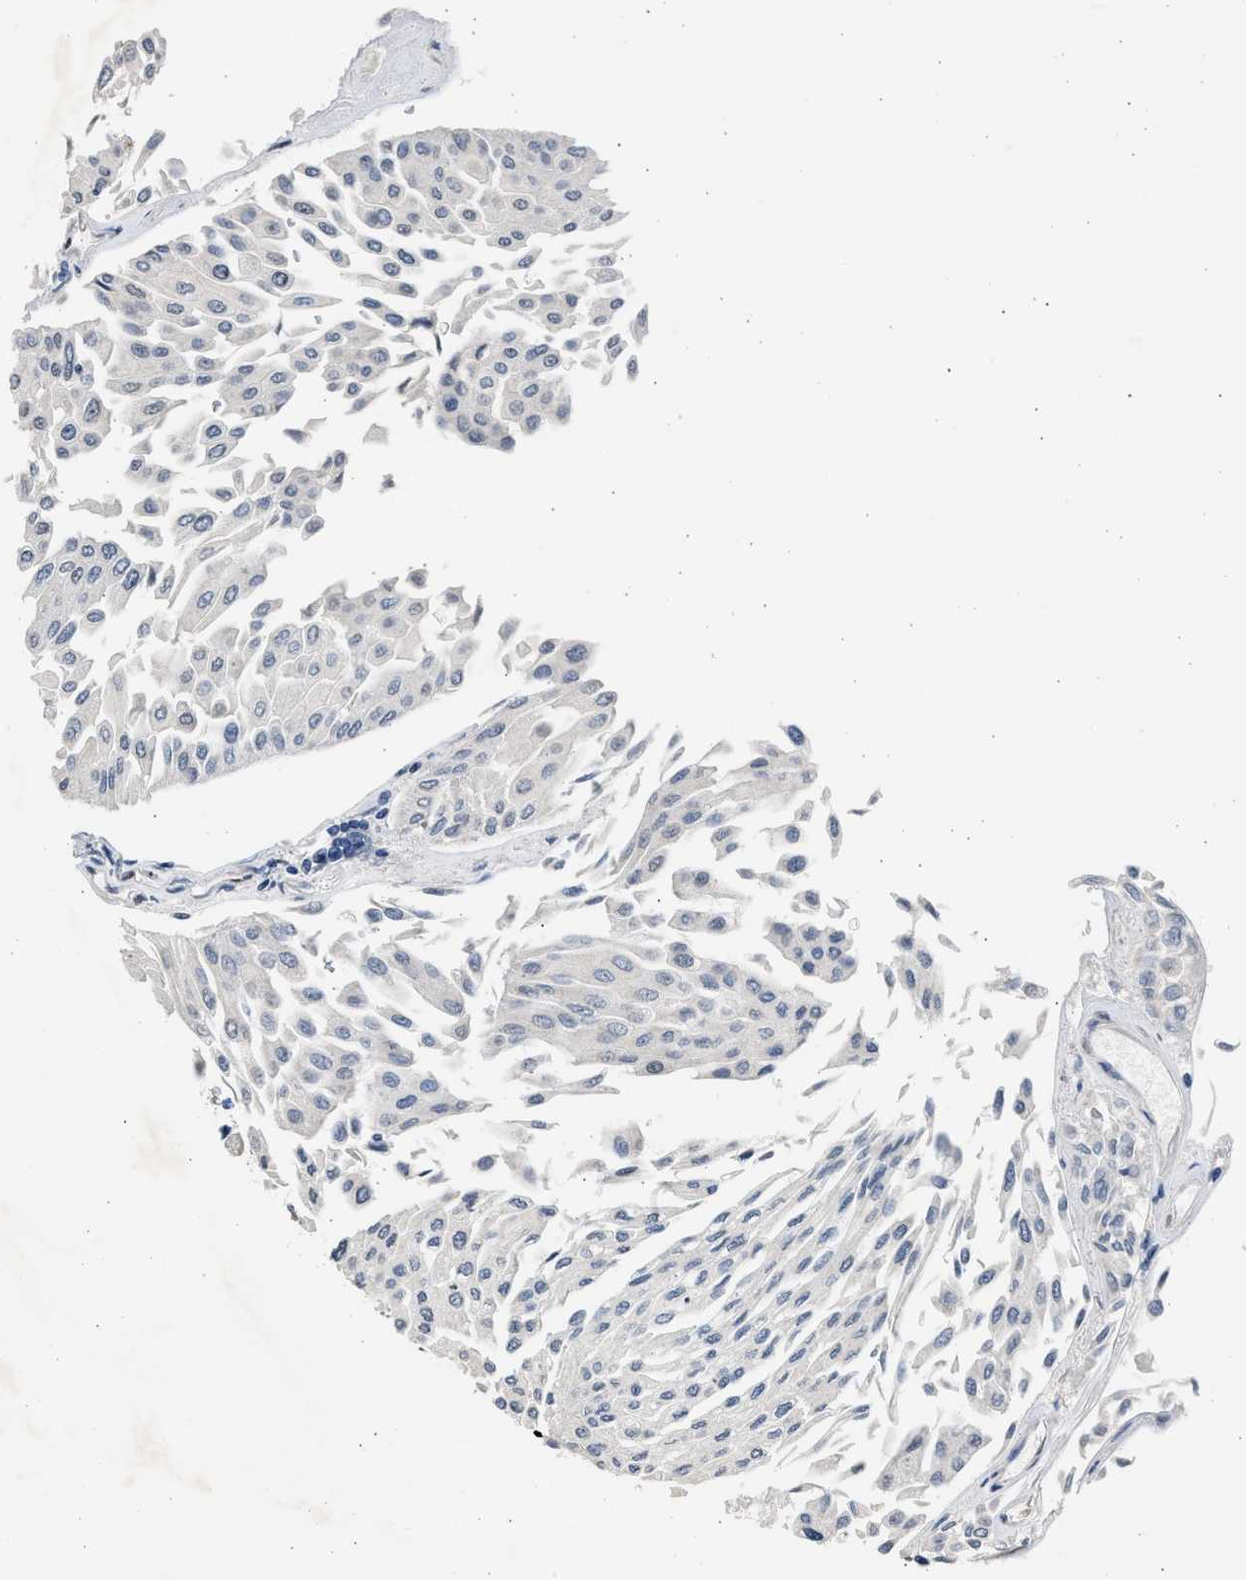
{"staining": {"intensity": "negative", "quantity": "none", "location": "none"}, "tissue": "urothelial cancer", "cell_type": "Tumor cells", "image_type": "cancer", "snomed": [{"axis": "morphology", "description": "Urothelial carcinoma, Low grade"}, {"axis": "topography", "description": "Urinary bladder"}], "caption": "IHC of urothelial cancer reveals no expression in tumor cells. (DAB (3,3'-diaminobenzidine) immunohistochemistry (IHC) visualized using brightfield microscopy, high magnification).", "gene": "HMGN3", "patient": {"sex": "male", "age": 67}}